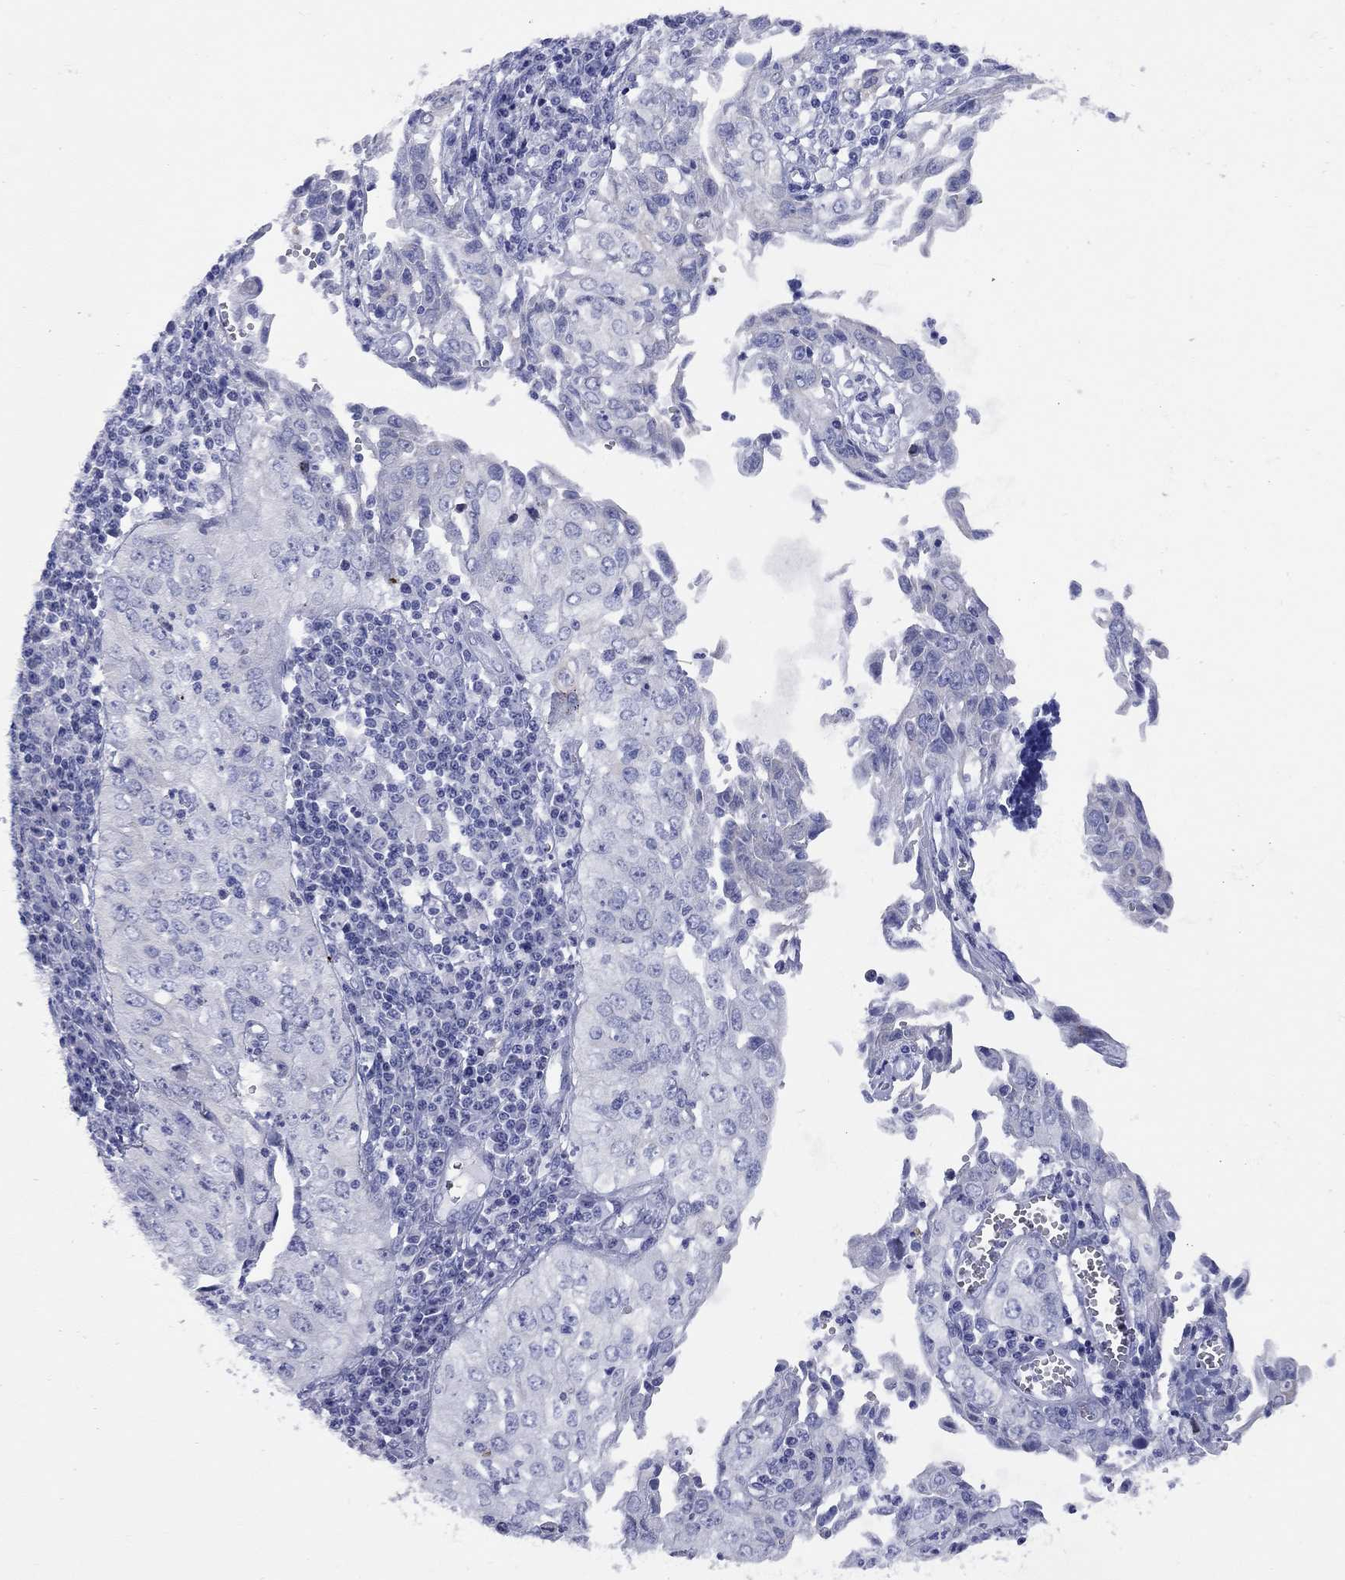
{"staining": {"intensity": "negative", "quantity": "none", "location": "none"}, "tissue": "cervical cancer", "cell_type": "Tumor cells", "image_type": "cancer", "snomed": [{"axis": "morphology", "description": "Squamous cell carcinoma, NOS"}, {"axis": "topography", "description": "Cervix"}], "caption": "IHC histopathology image of neoplastic tissue: cervical squamous cell carcinoma stained with DAB exhibits no significant protein expression in tumor cells. The staining is performed using DAB brown chromogen with nuclei counter-stained in using hematoxylin.", "gene": "CCNA1", "patient": {"sex": "female", "age": 24}}